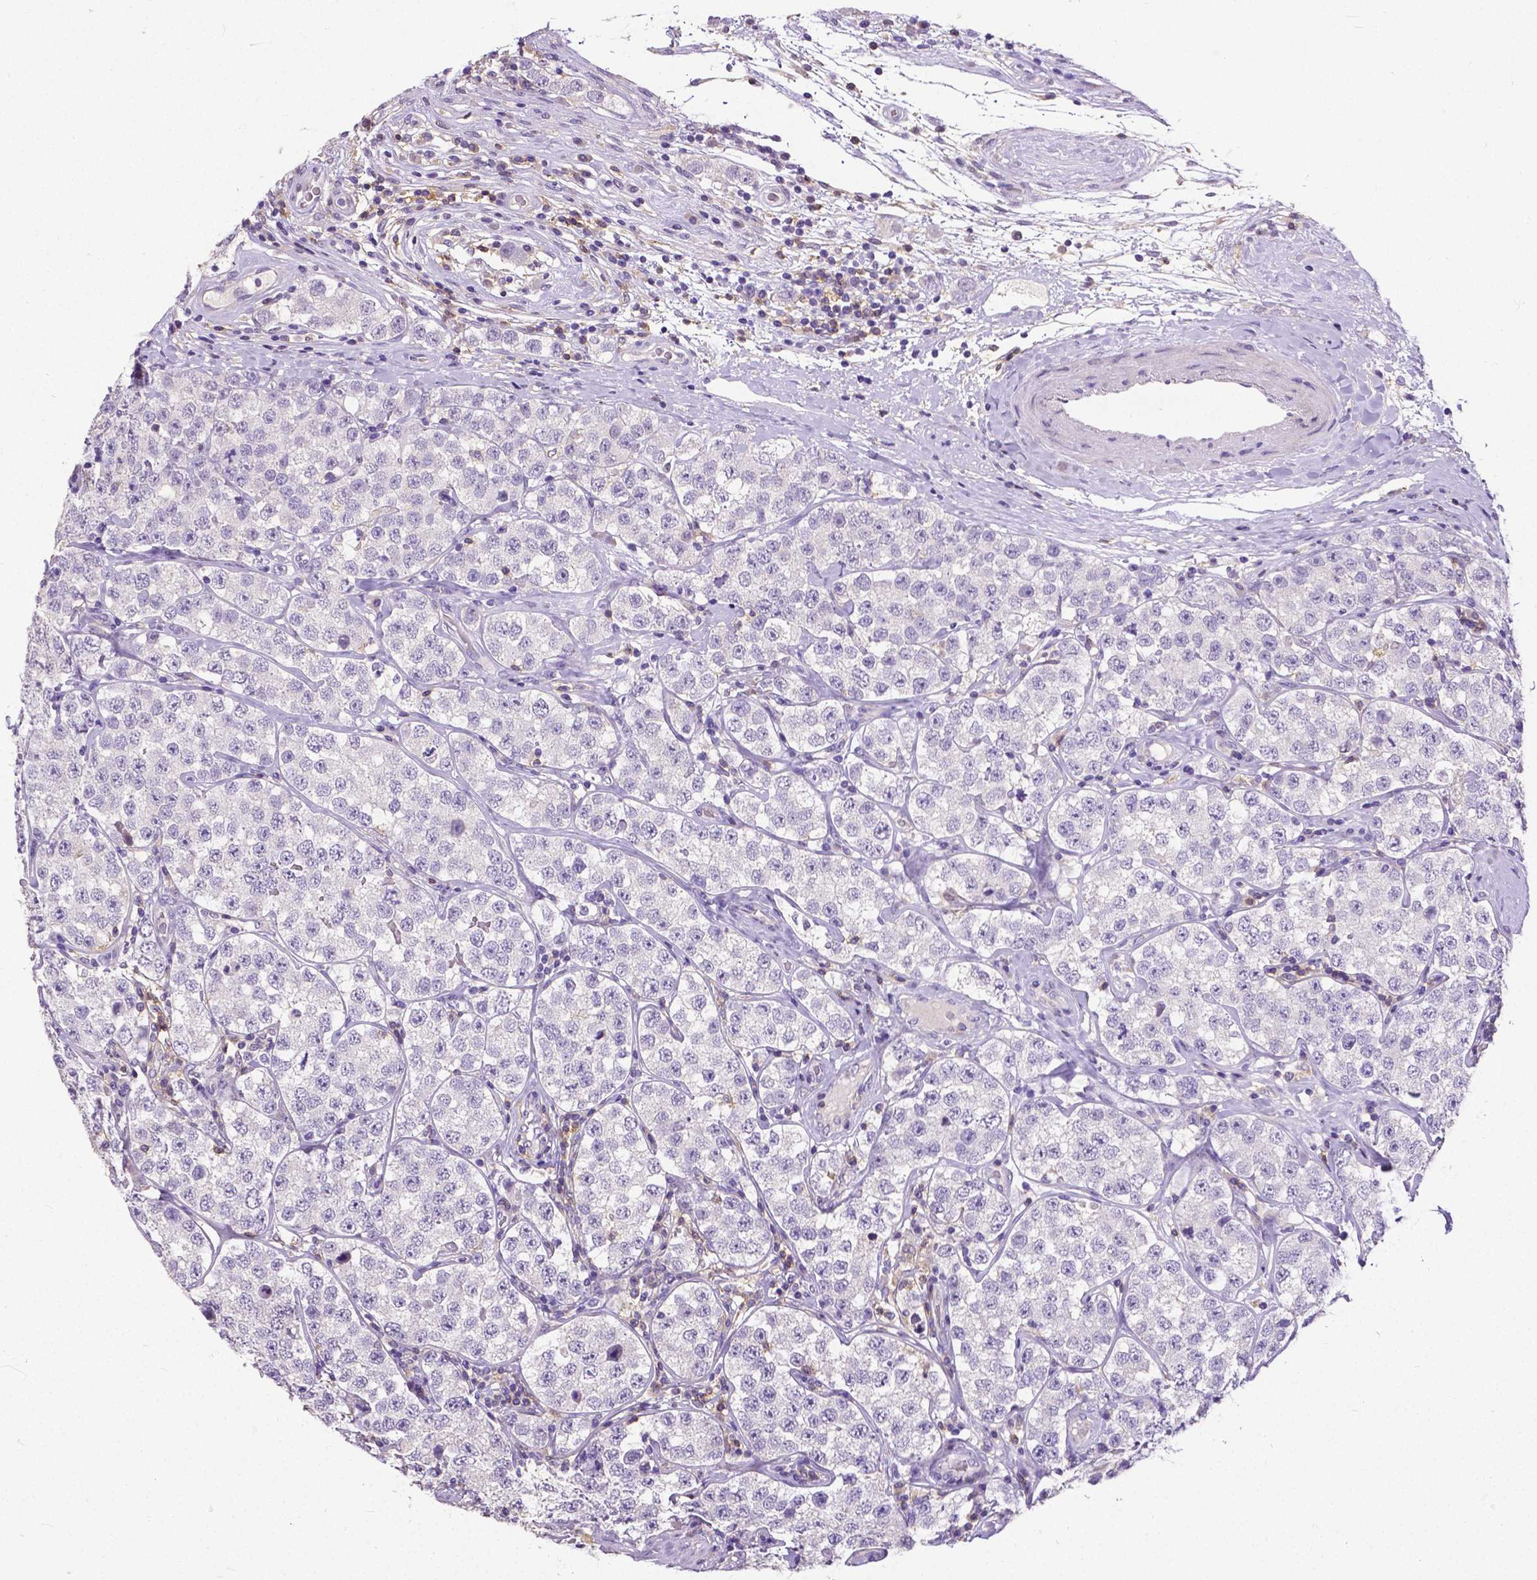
{"staining": {"intensity": "negative", "quantity": "none", "location": "none"}, "tissue": "testis cancer", "cell_type": "Tumor cells", "image_type": "cancer", "snomed": [{"axis": "morphology", "description": "Seminoma, NOS"}, {"axis": "topography", "description": "Testis"}], "caption": "Immunohistochemistry (IHC) of human testis cancer displays no expression in tumor cells.", "gene": "CD4", "patient": {"sex": "male", "age": 34}}